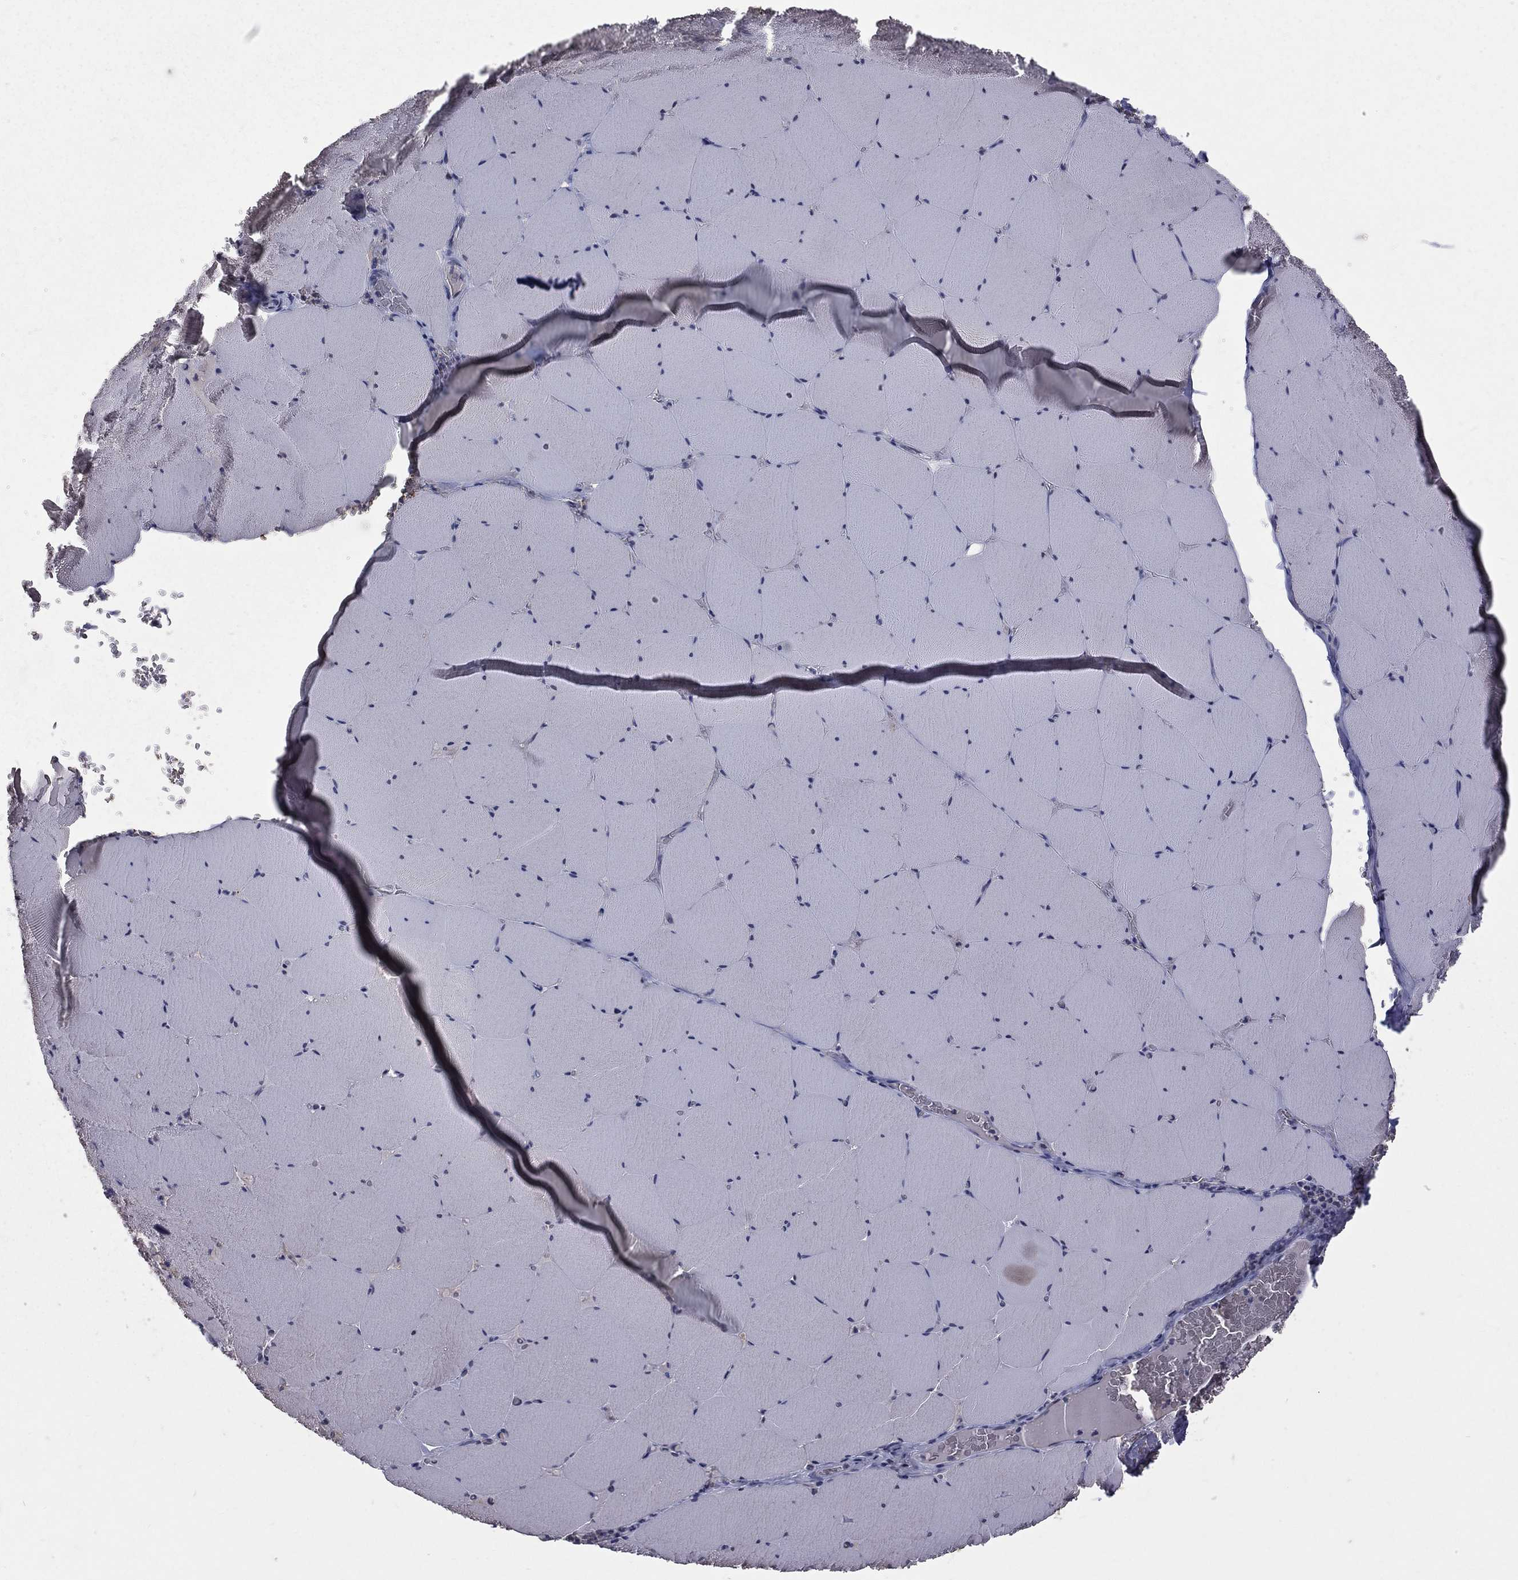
{"staining": {"intensity": "negative", "quantity": "none", "location": "none"}, "tissue": "skeletal muscle", "cell_type": "Myocytes", "image_type": "normal", "snomed": [{"axis": "morphology", "description": "Normal tissue, NOS"}, {"axis": "morphology", "description": "Malignant melanoma, Metastatic site"}, {"axis": "topography", "description": "Skeletal muscle"}], "caption": "DAB immunohistochemical staining of unremarkable skeletal muscle shows no significant staining in myocytes.", "gene": "DSG4", "patient": {"sex": "male", "age": 50}}